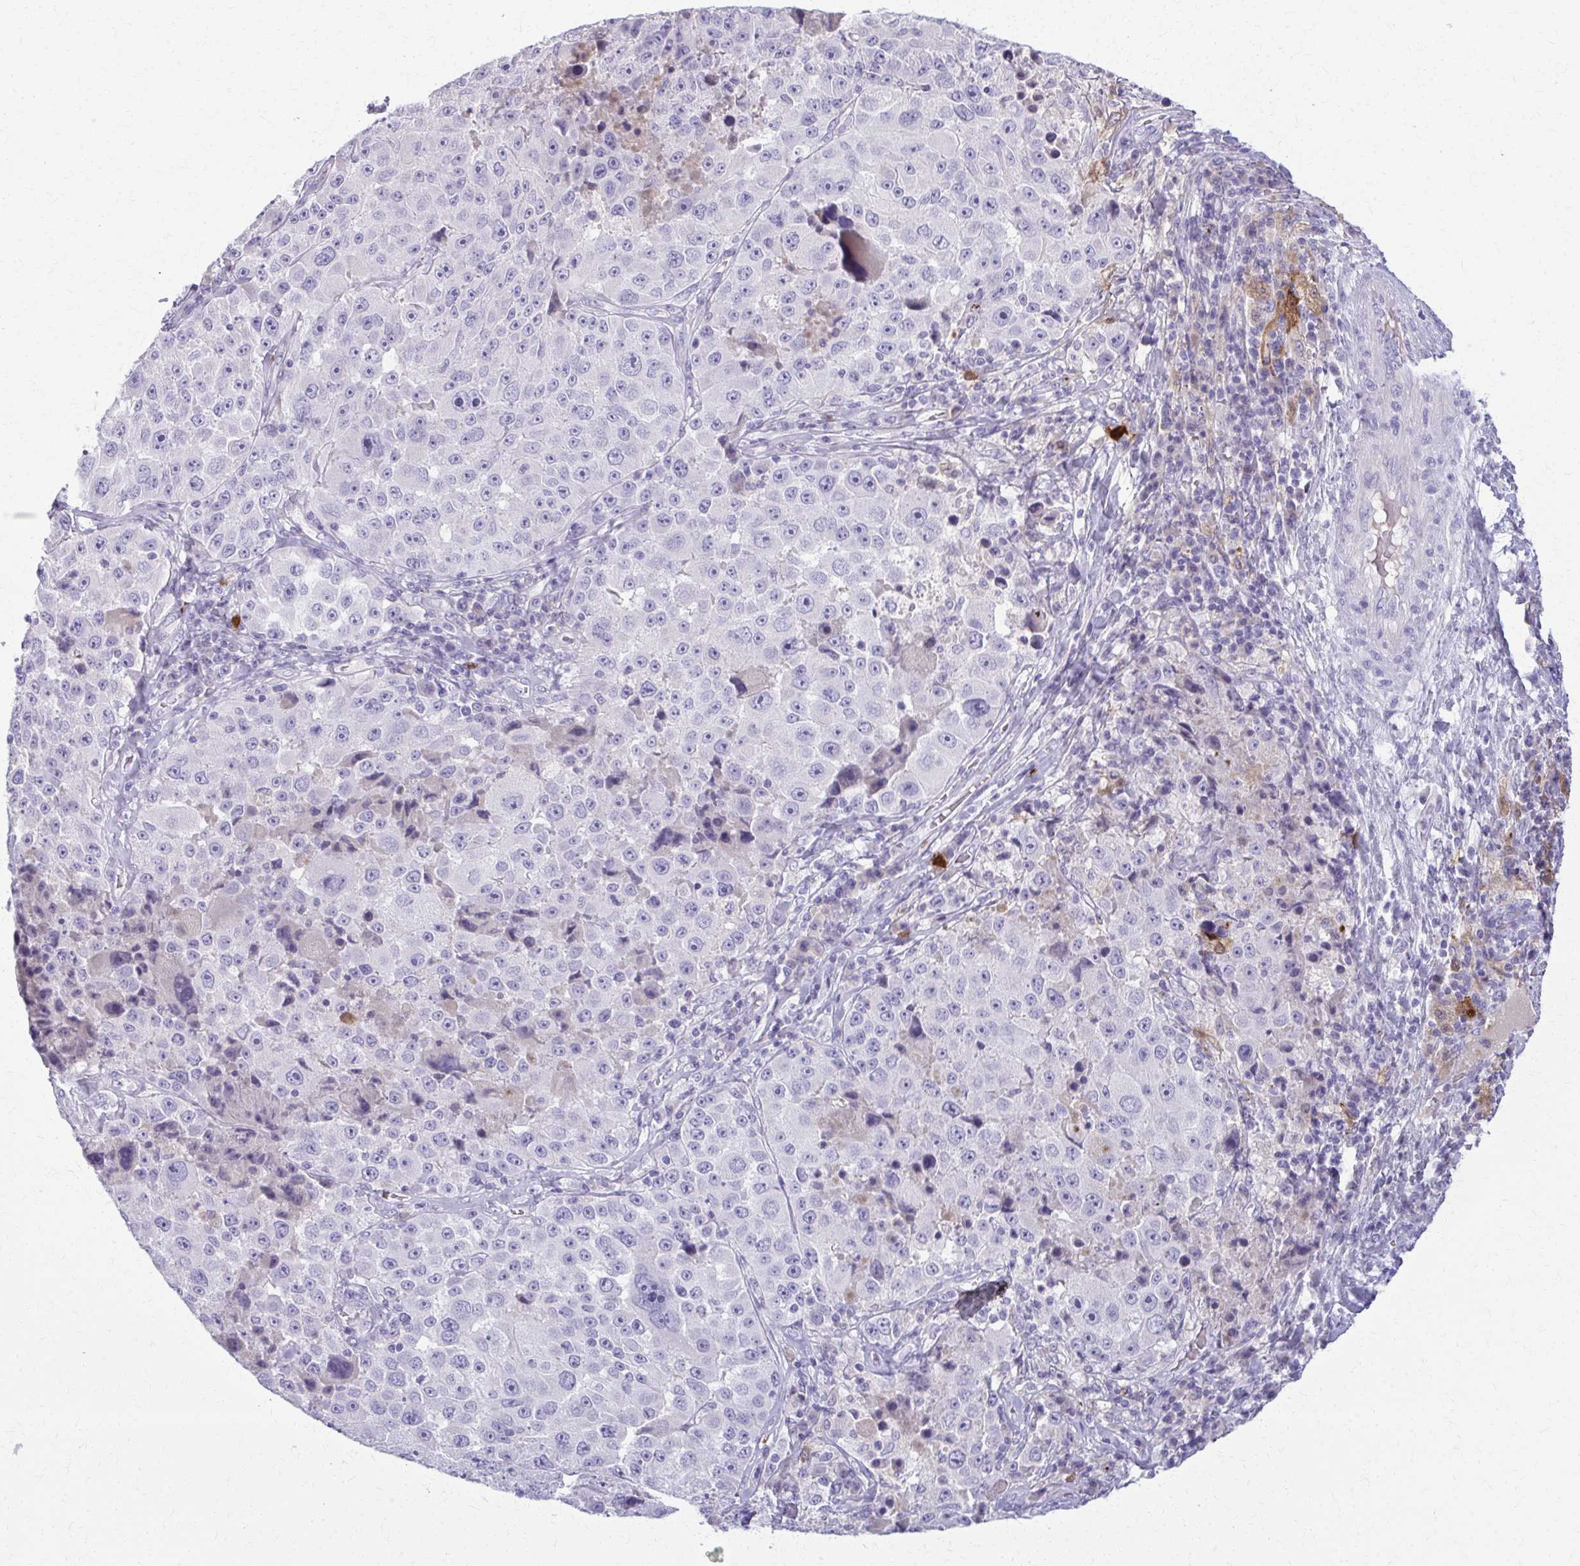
{"staining": {"intensity": "negative", "quantity": "none", "location": "none"}, "tissue": "melanoma", "cell_type": "Tumor cells", "image_type": "cancer", "snomed": [{"axis": "morphology", "description": "Malignant melanoma, Metastatic site"}, {"axis": "topography", "description": "Lymph node"}], "caption": "This is an immunohistochemistry (IHC) photomicrograph of human malignant melanoma (metastatic site). There is no positivity in tumor cells.", "gene": "OR4M1", "patient": {"sex": "male", "age": 62}}